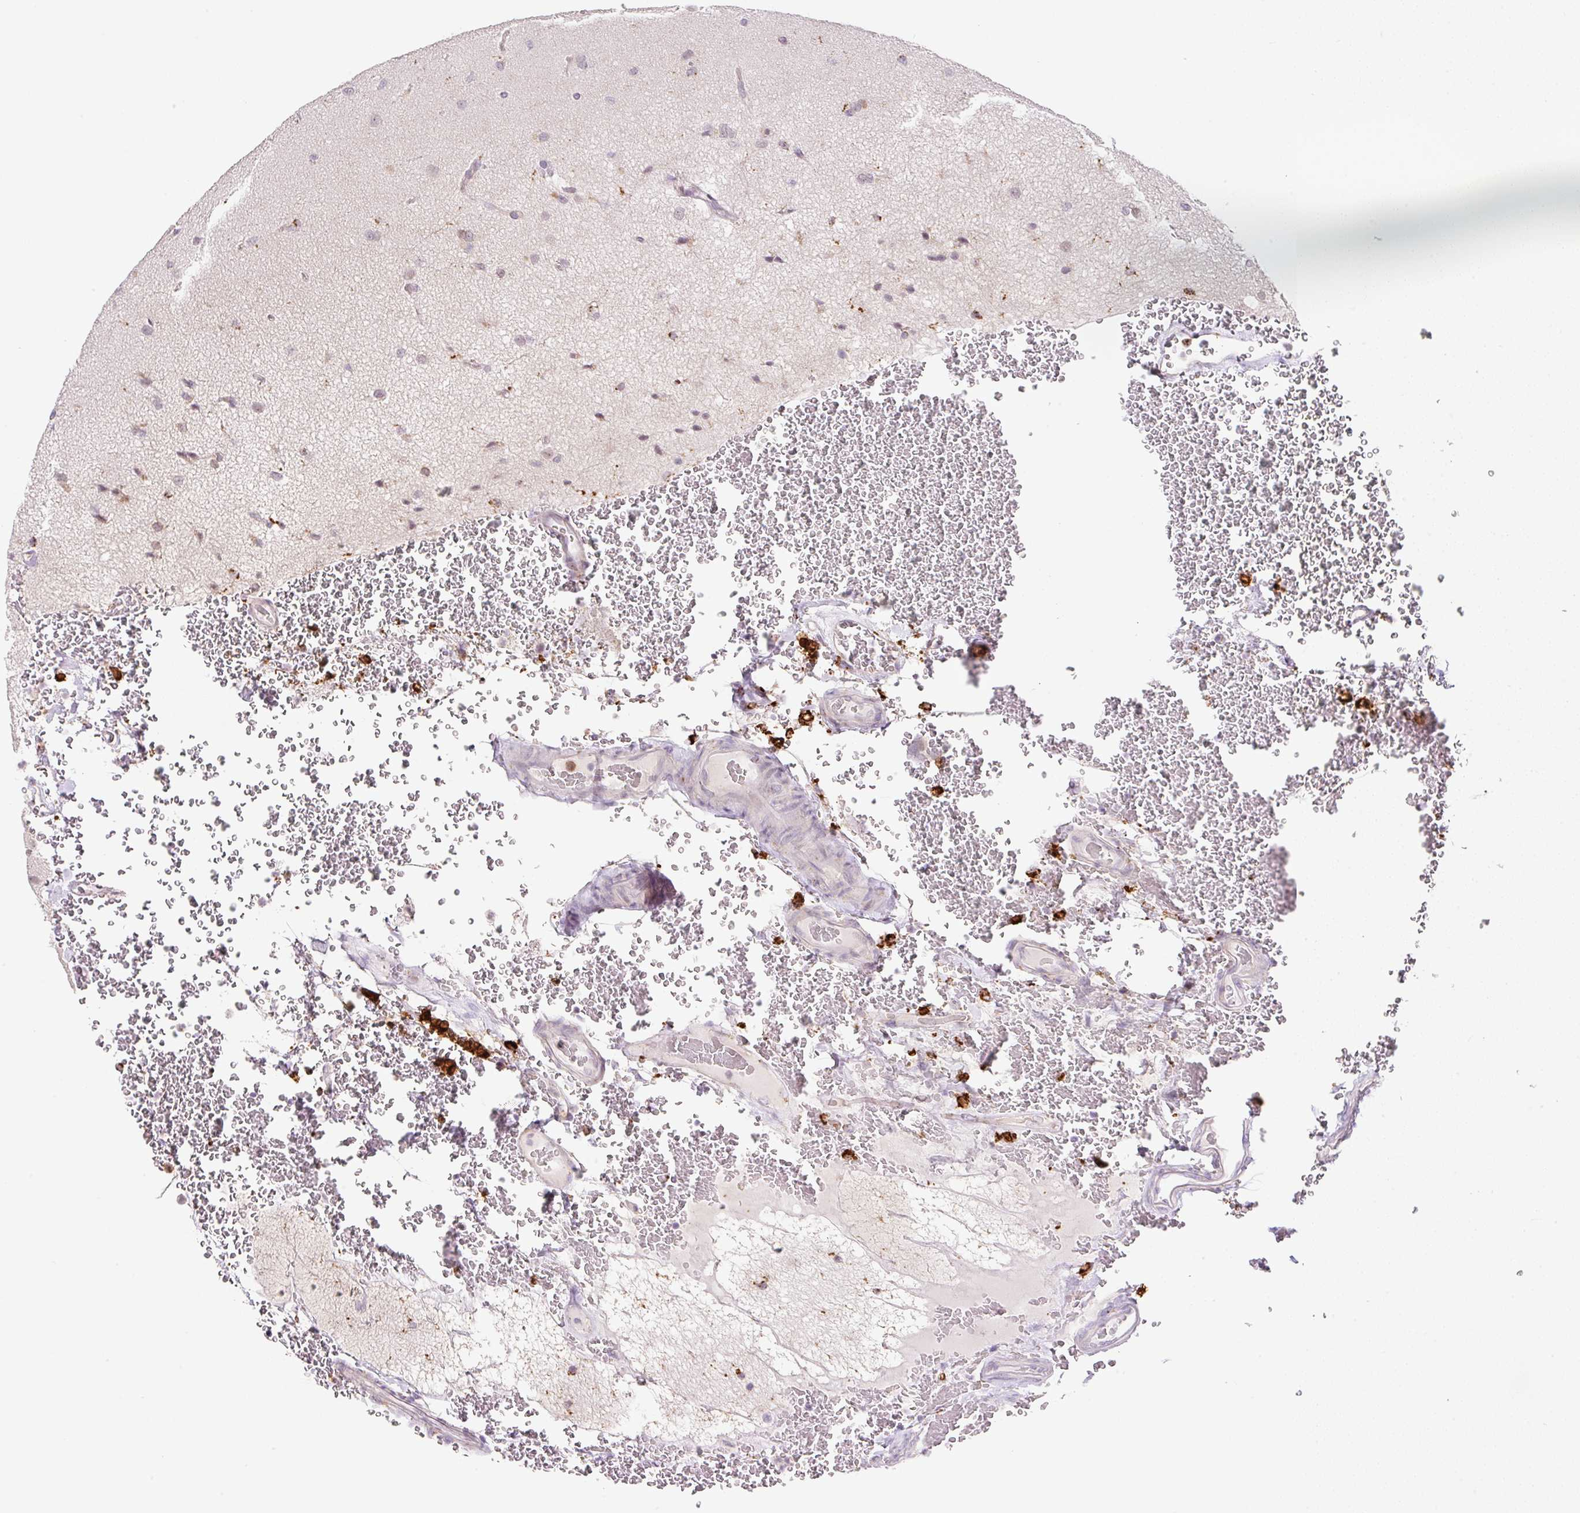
{"staining": {"intensity": "negative", "quantity": "none", "location": "none"}, "tissue": "glioma", "cell_type": "Tumor cells", "image_type": "cancer", "snomed": [{"axis": "morphology", "description": "Glioma, malignant, Low grade"}, {"axis": "topography", "description": "Brain"}], "caption": "Tumor cells show no significant staining in low-grade glioma (malignant).", "gene": "CEBPZOS", "patient": {"sex": "female", "age": 32}}